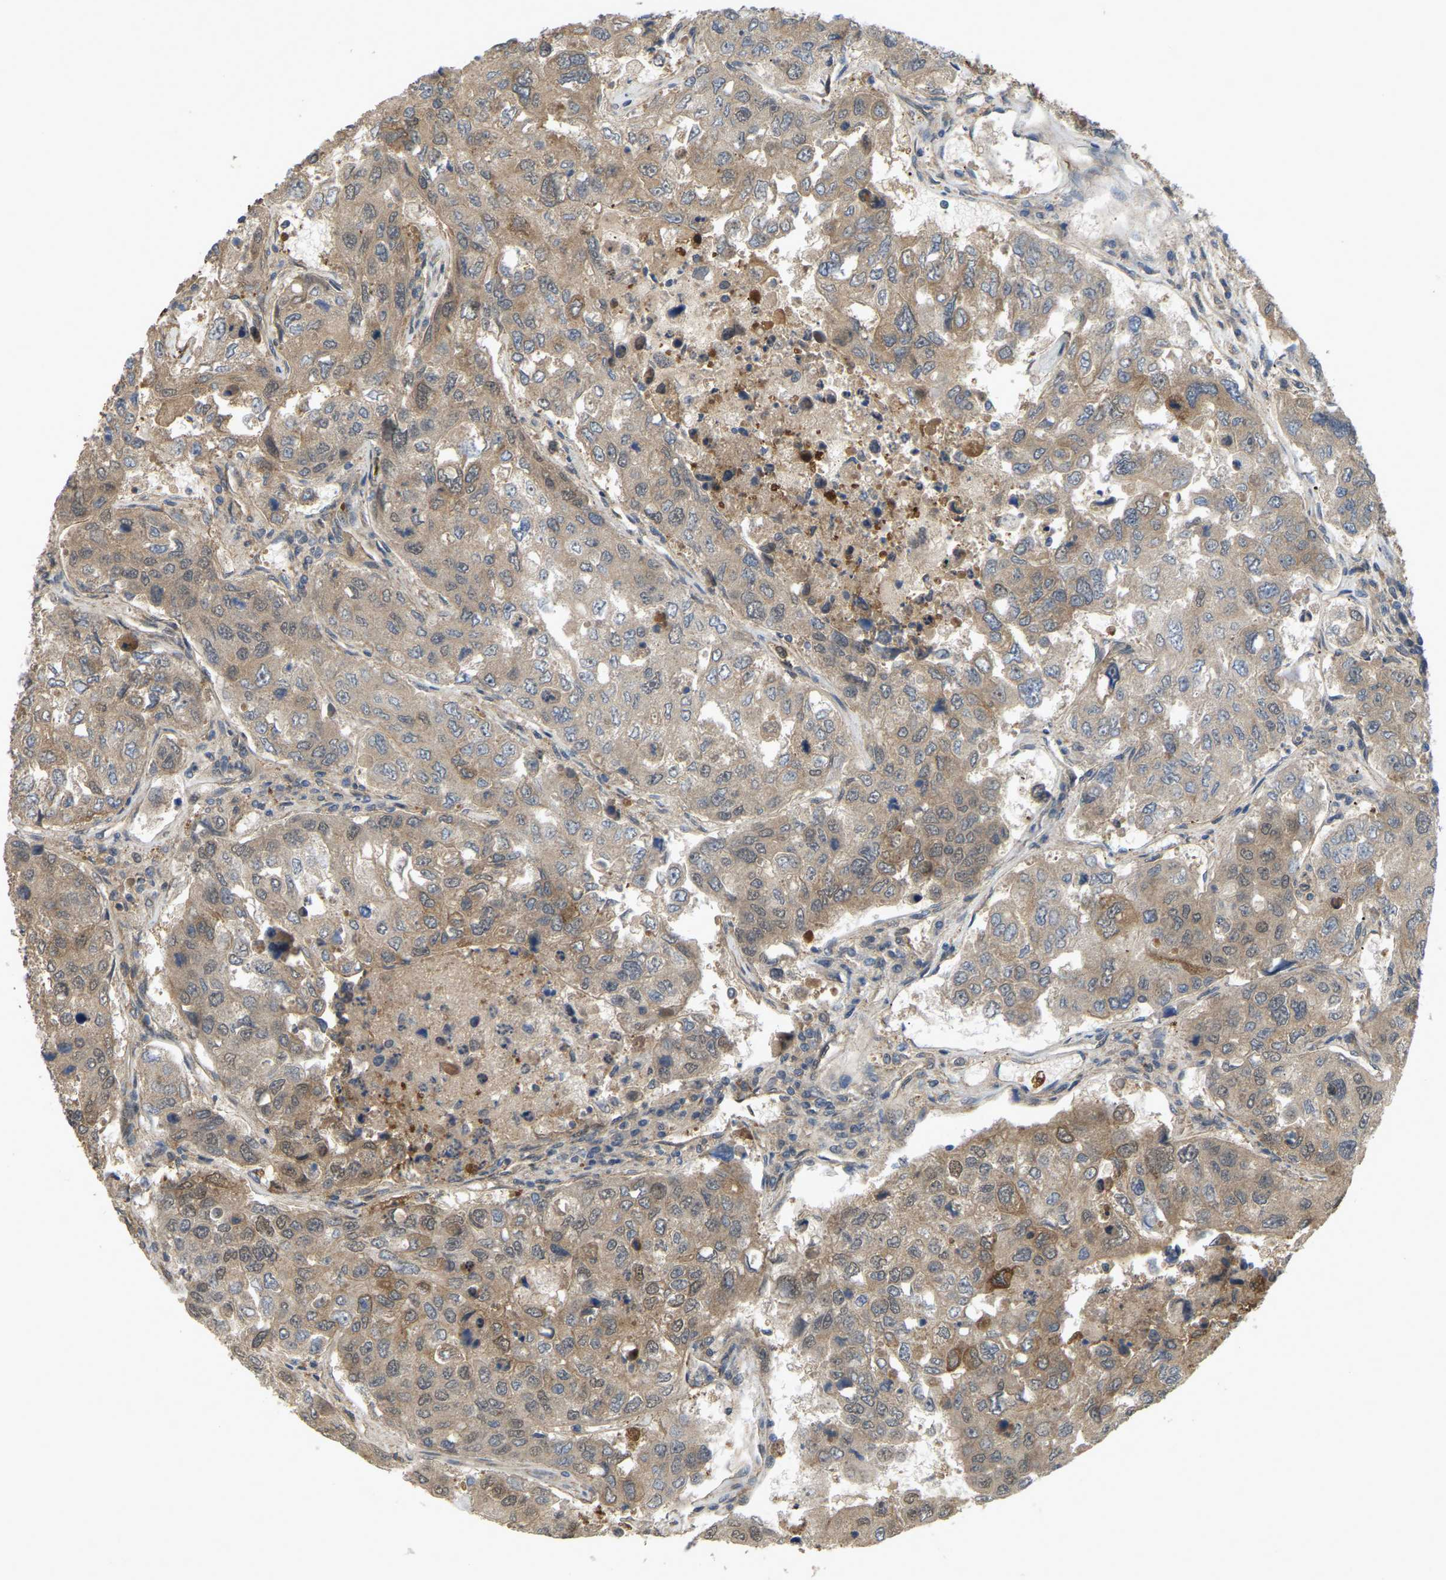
{"staining": {"intensity": "moderate", "quantity": ">75%", "location": "cytoplasmic/membranous"}, "tissue": "urothelial cancer", "cell_type": "Tumor cells", "image_type": "cancer", "snomed": [{"axis": "morphology", "description": "Urothelial carcinoma, High grade"}, {"axis": "topography", "description": "Lymph node"}, {"axis": "topography", "description": "Urinary bladder"}], "caption": "Urothelial cancer was stained to show a protein in brown. There is medium levels of moderate cytoplasmic/membranous staining in about >75% of tumor cells.", "gene": "SERPINB5", "patient": {"sex": "male", "age": 51}}